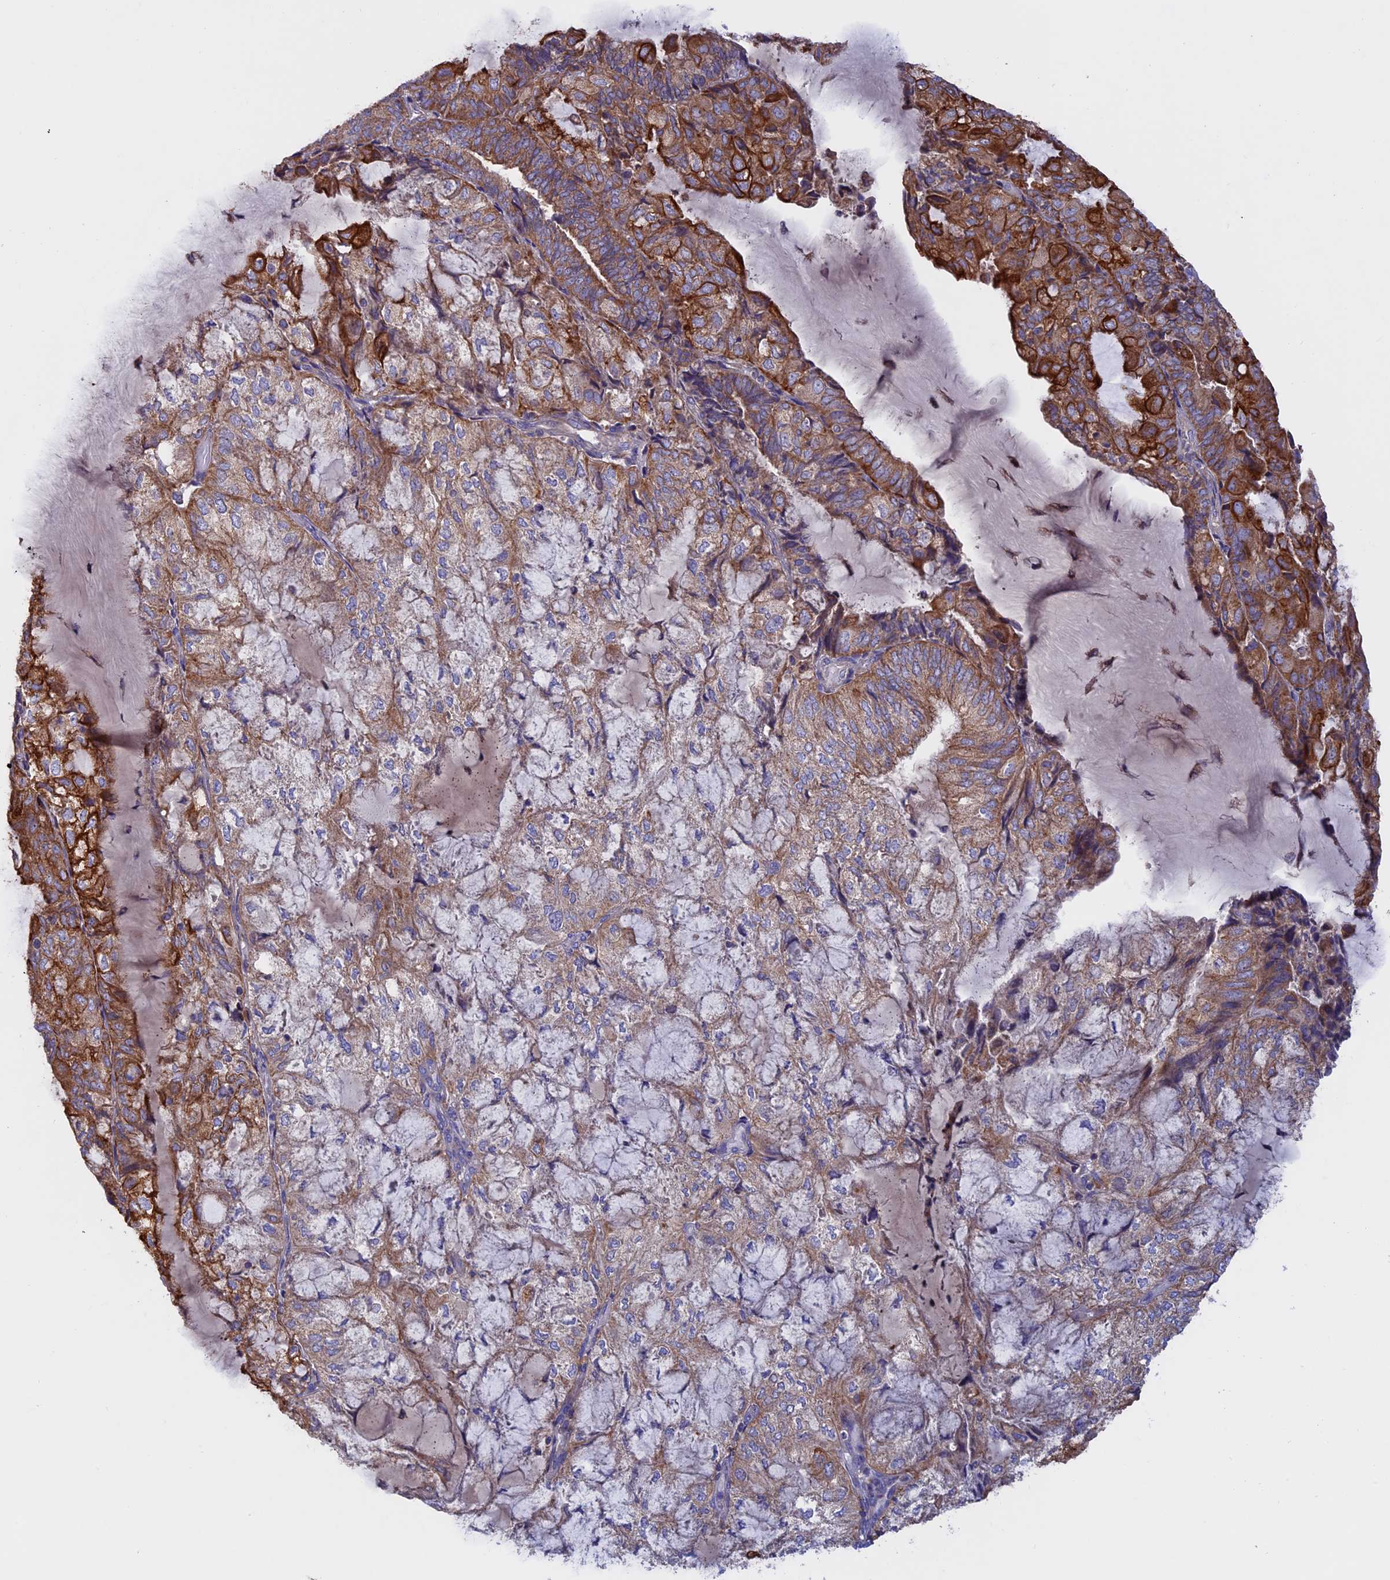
{"staining": {"intensity": "strong", "quantity": "25%-75%", "location": "cytoplasmic/membranous"}, "tissue": "endometrial cancer", "cell_type": "Tumor cells", "image_type": "cancer", "snomed": [{"axis": "morphology", "description": "Adenocarcinoma, NOS"}, {"axis": "topography", "description": "Endometrium"}], "caption": "Immunohistochemical staining of endometrial adenocarcinoma demonstrates high levels of strong cytoplasmic/membranous staining in approximately 25%-75% of tumor cells. Ihc stains the protein of interest in brown and the nuclei are stained blue.", "gene": "PTPN9", "patient": {"sex": "female", "age": 81}}